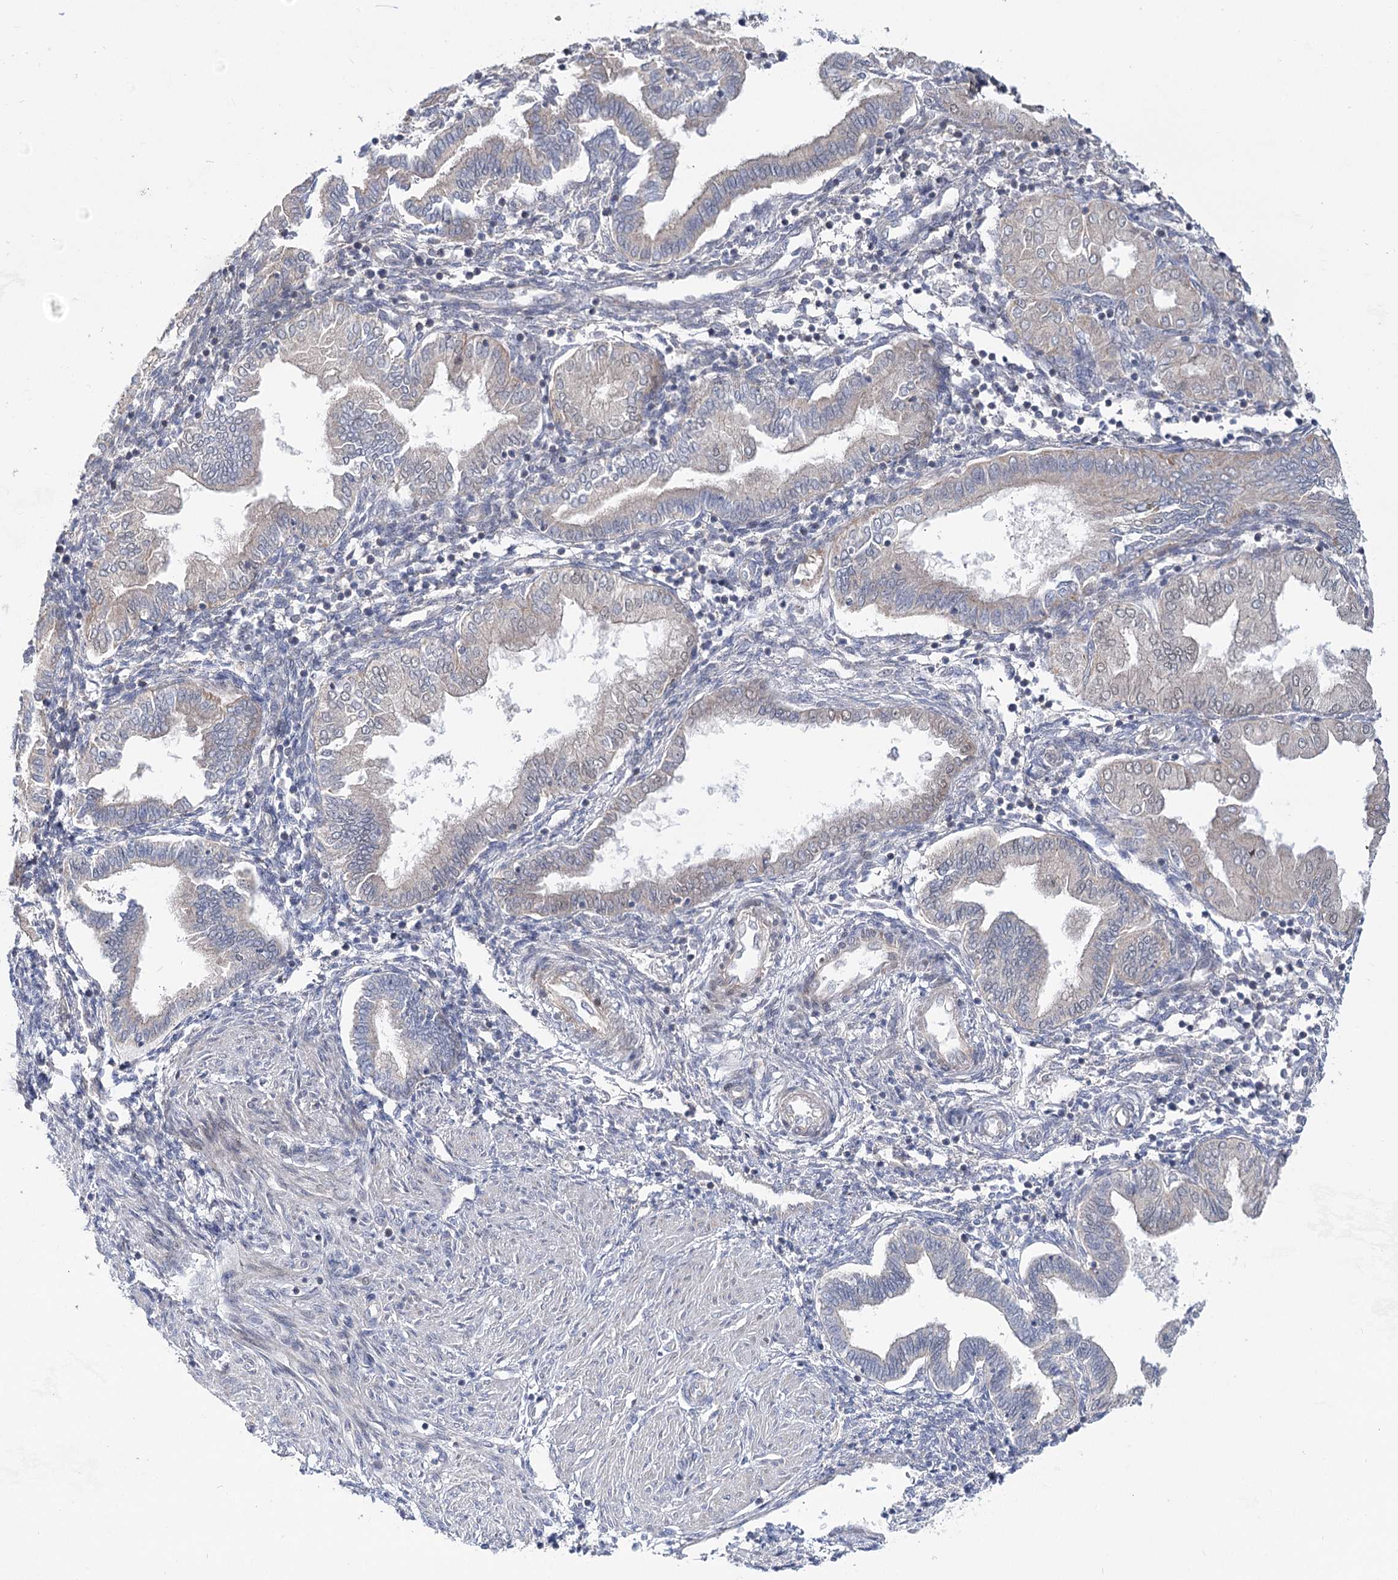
{"staining": {"intensity": "negative", "quantity": "none", "location": "none"}, "tissue": "endometrium", "cell_type": "Cells in endometrial stroma", "image_type": "normal", "snomed": [{"axis": "morphology", "description": "Normal tissue, NOS"}, {"axis": "topography", "description": "Endometrium"}], "caption": "The image reveals no significant expression in cells in endometrial stroma of endometrium.", "gene": "ARHGAP32", "patient": {"sex": "female", "age": 53}}